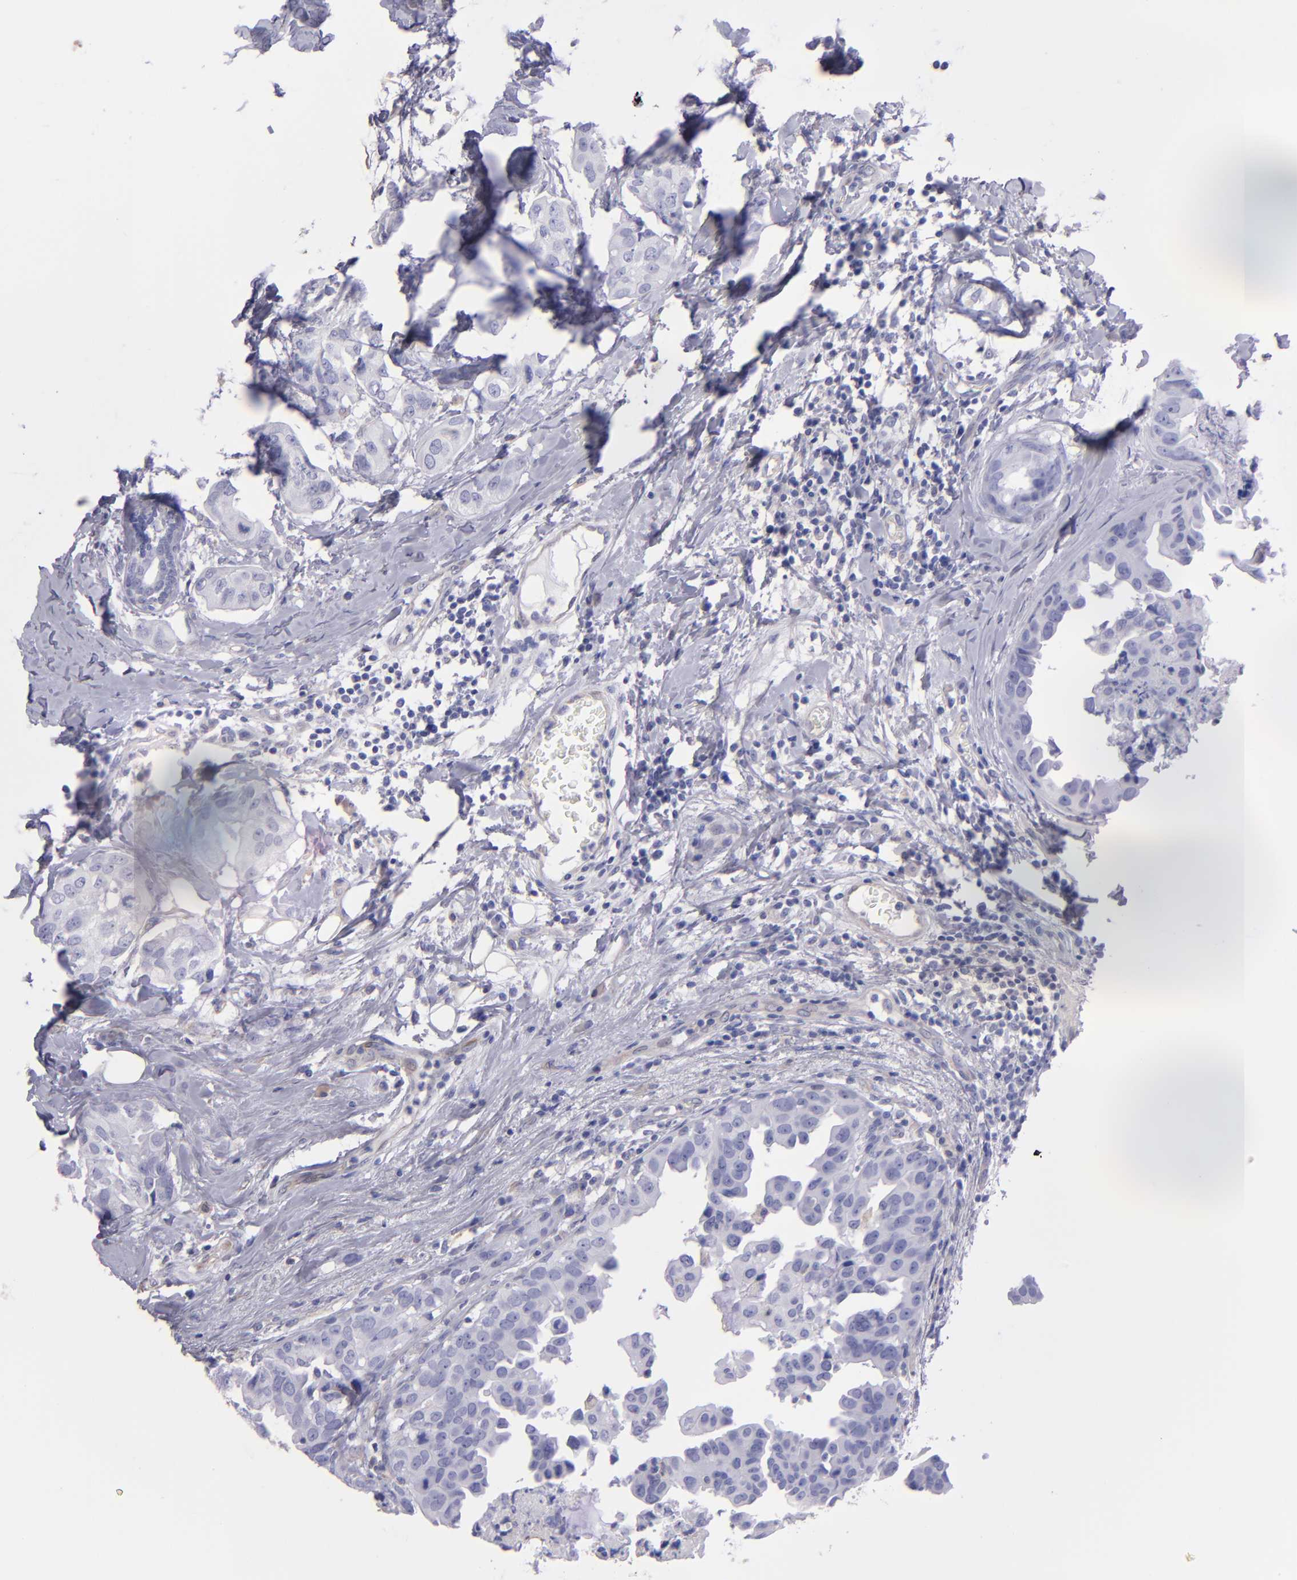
{"staining": {"intensity": "negative", "quantity": "none", "location": "none"}, "tissue": "breast cancer", "cell_type": "Tumor cells", "image_type": "cancer", "snomed": [{"axis": "morphology", "description": "Duct carcinoma"}, {"axis": "topography", "description": "Breast"}], "caption": "Histopathology image shows no protein expression in tumor cells of breast cancer (infiltrating ductal carcinoma) tissue.", "gene": "TG", "patient": {"sex": "female", "age": 40}}